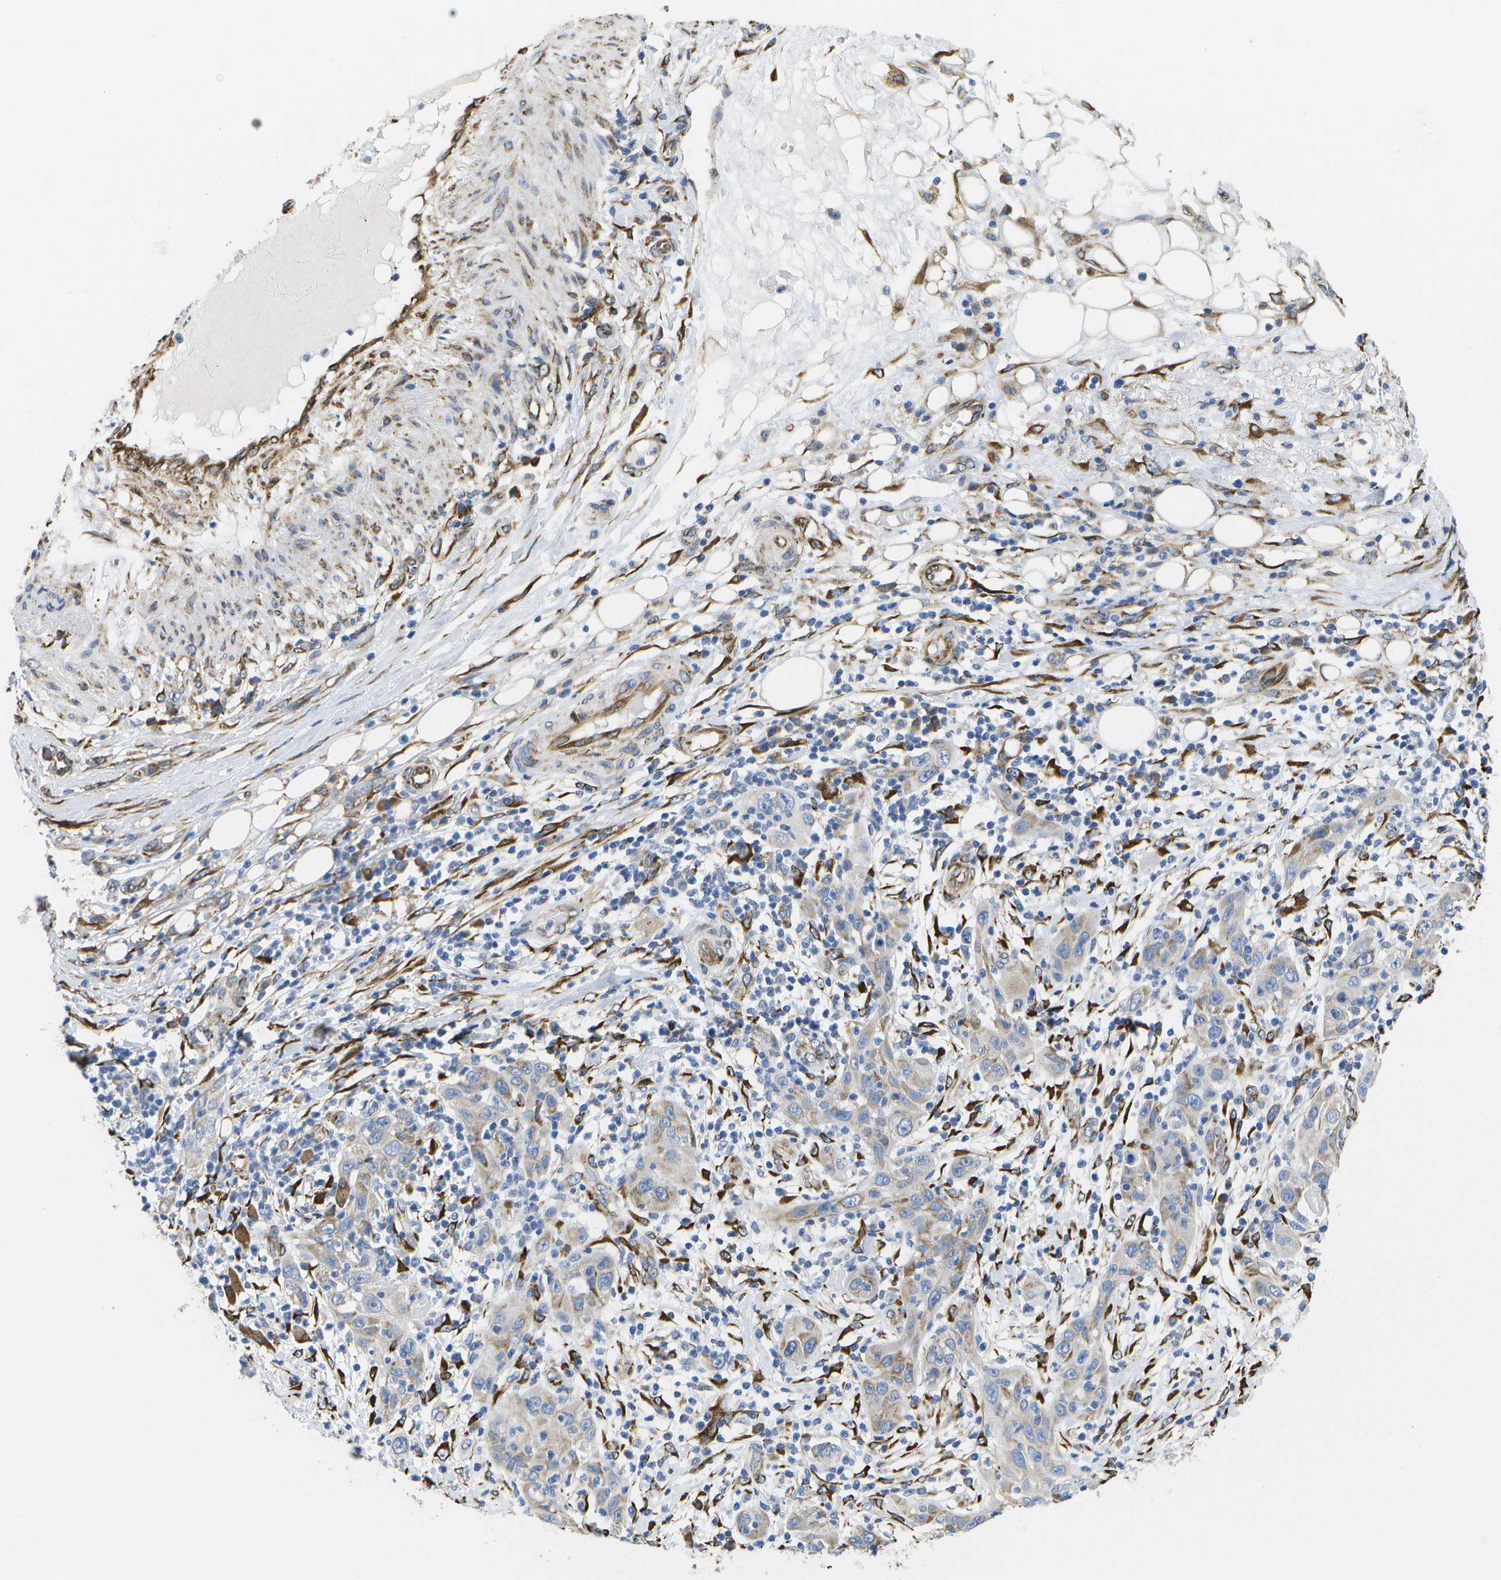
{"staining": {"intensity": "weak", "quantity": "<25%", "location": "cytoplasmic/membranous"}, "tissue": "skin cancer", "cell_type": "Tumor cells", "image_type": "cancer", "snomed": [{"axis": "morphology", "description": "Squamous cell carcinoma, NOS"}, {"axis": "topography", "description": "Skin"}], "caption": "DAB (3,3'-diaminobenzidine) immunohistochemical staining of human squamous cell carcinoma (skin) displays no significant expression in tumor cells.", "gene": "ZDHHC17", "patient": {"sex": "female", "age": 88}}